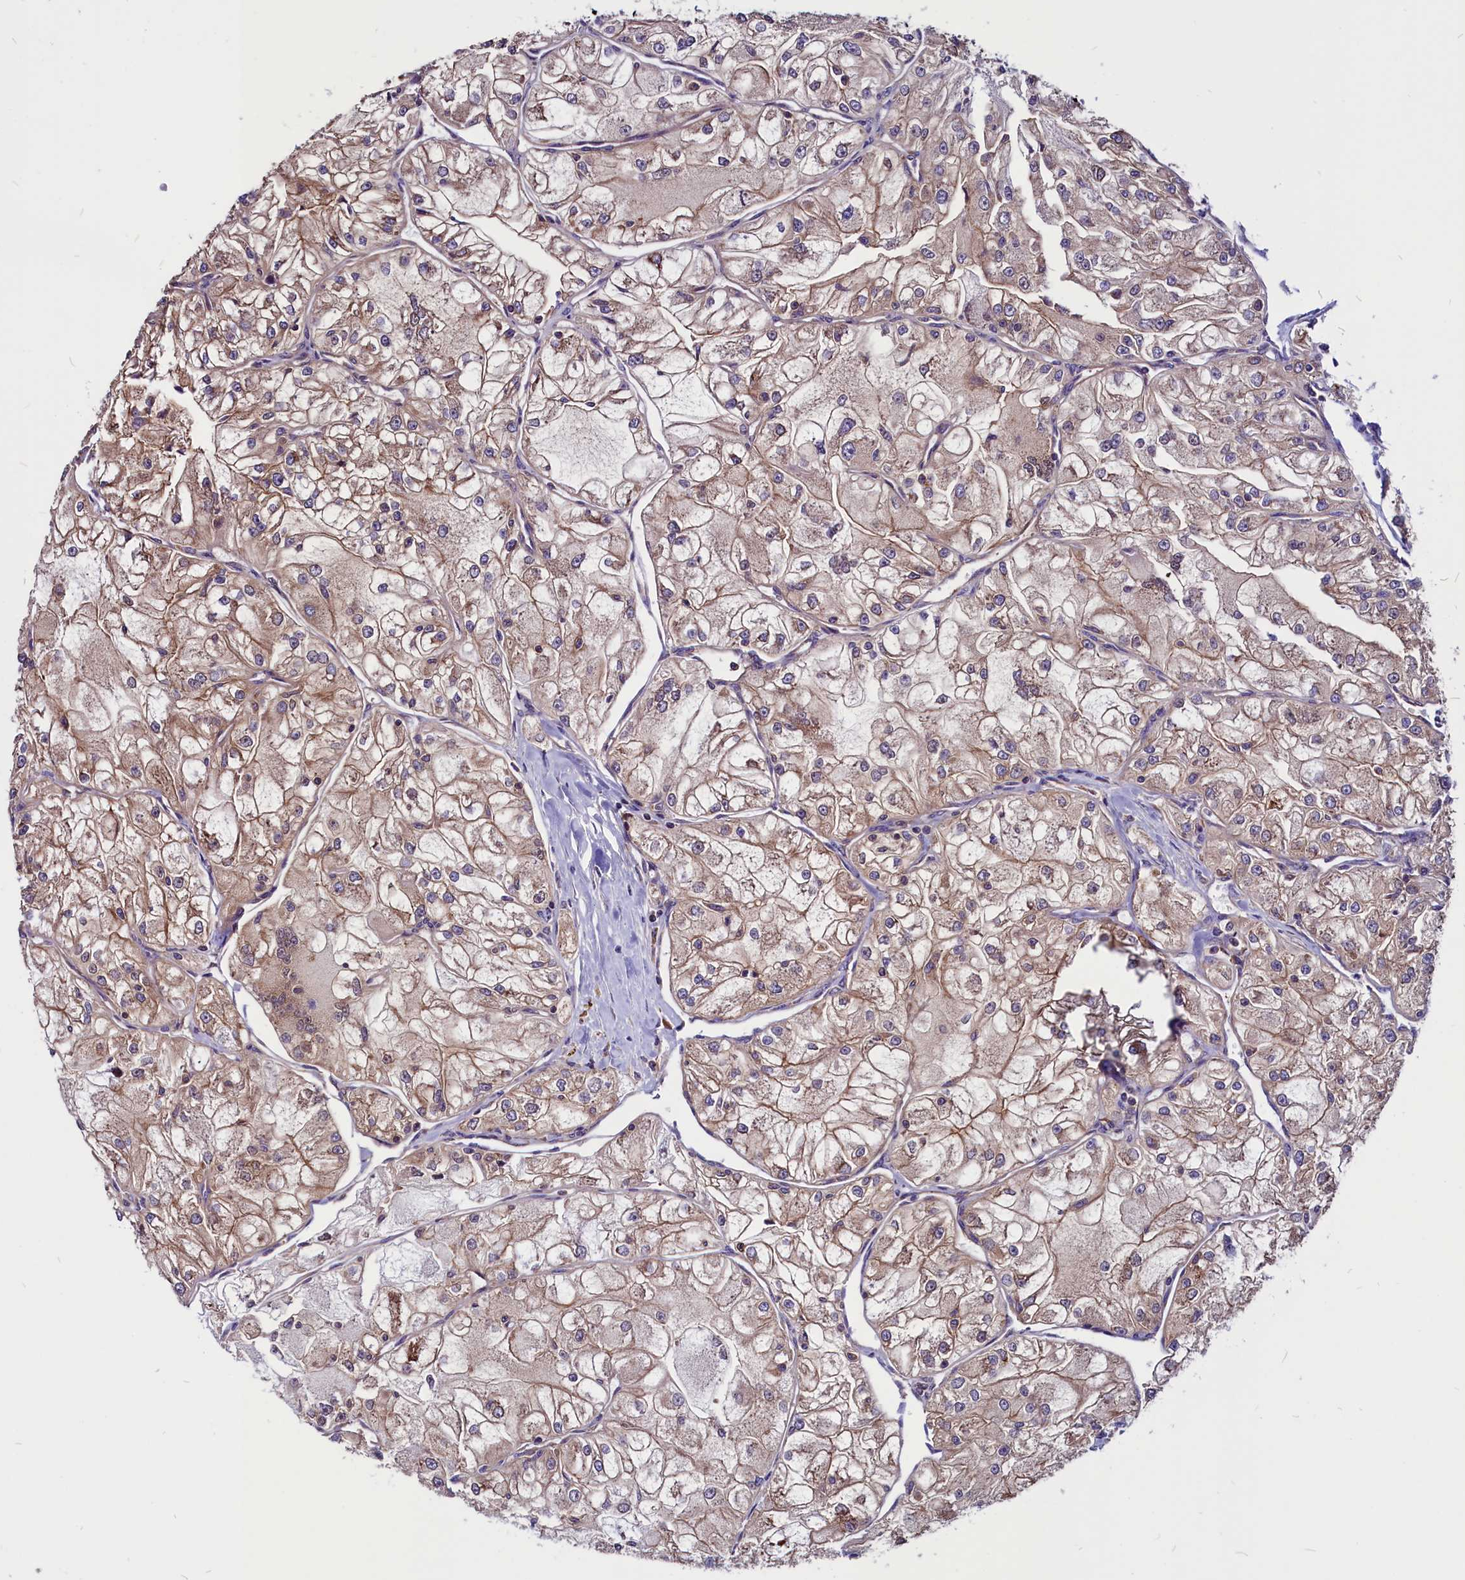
{"staining": {"intensity": "weak", "quantity": ">75%", "location": "cytoplasmic/membranous"}, "tissue": "renal cancer", "cell_type": "Tumor cells", "image_type": "cancer", "snomed": [{"axis": "morphology", "description": "Adenocarcinoma, NOS"}, {"axis": "topography", "description": "Kidney"}], "caption": "IHC histopathology image of neoplastic tissue: human renal cancer (adenocarcinoma) stained using immunohistochemistry (IHC) reveals low levels of weak protein expression localized specifically in the cytoplasmic/membranous of tumor cells, appearing as a cytoplasmic/membranous brown color.", "gene": "EIF3G", "patient": {"sex": "female", "age": 72}}